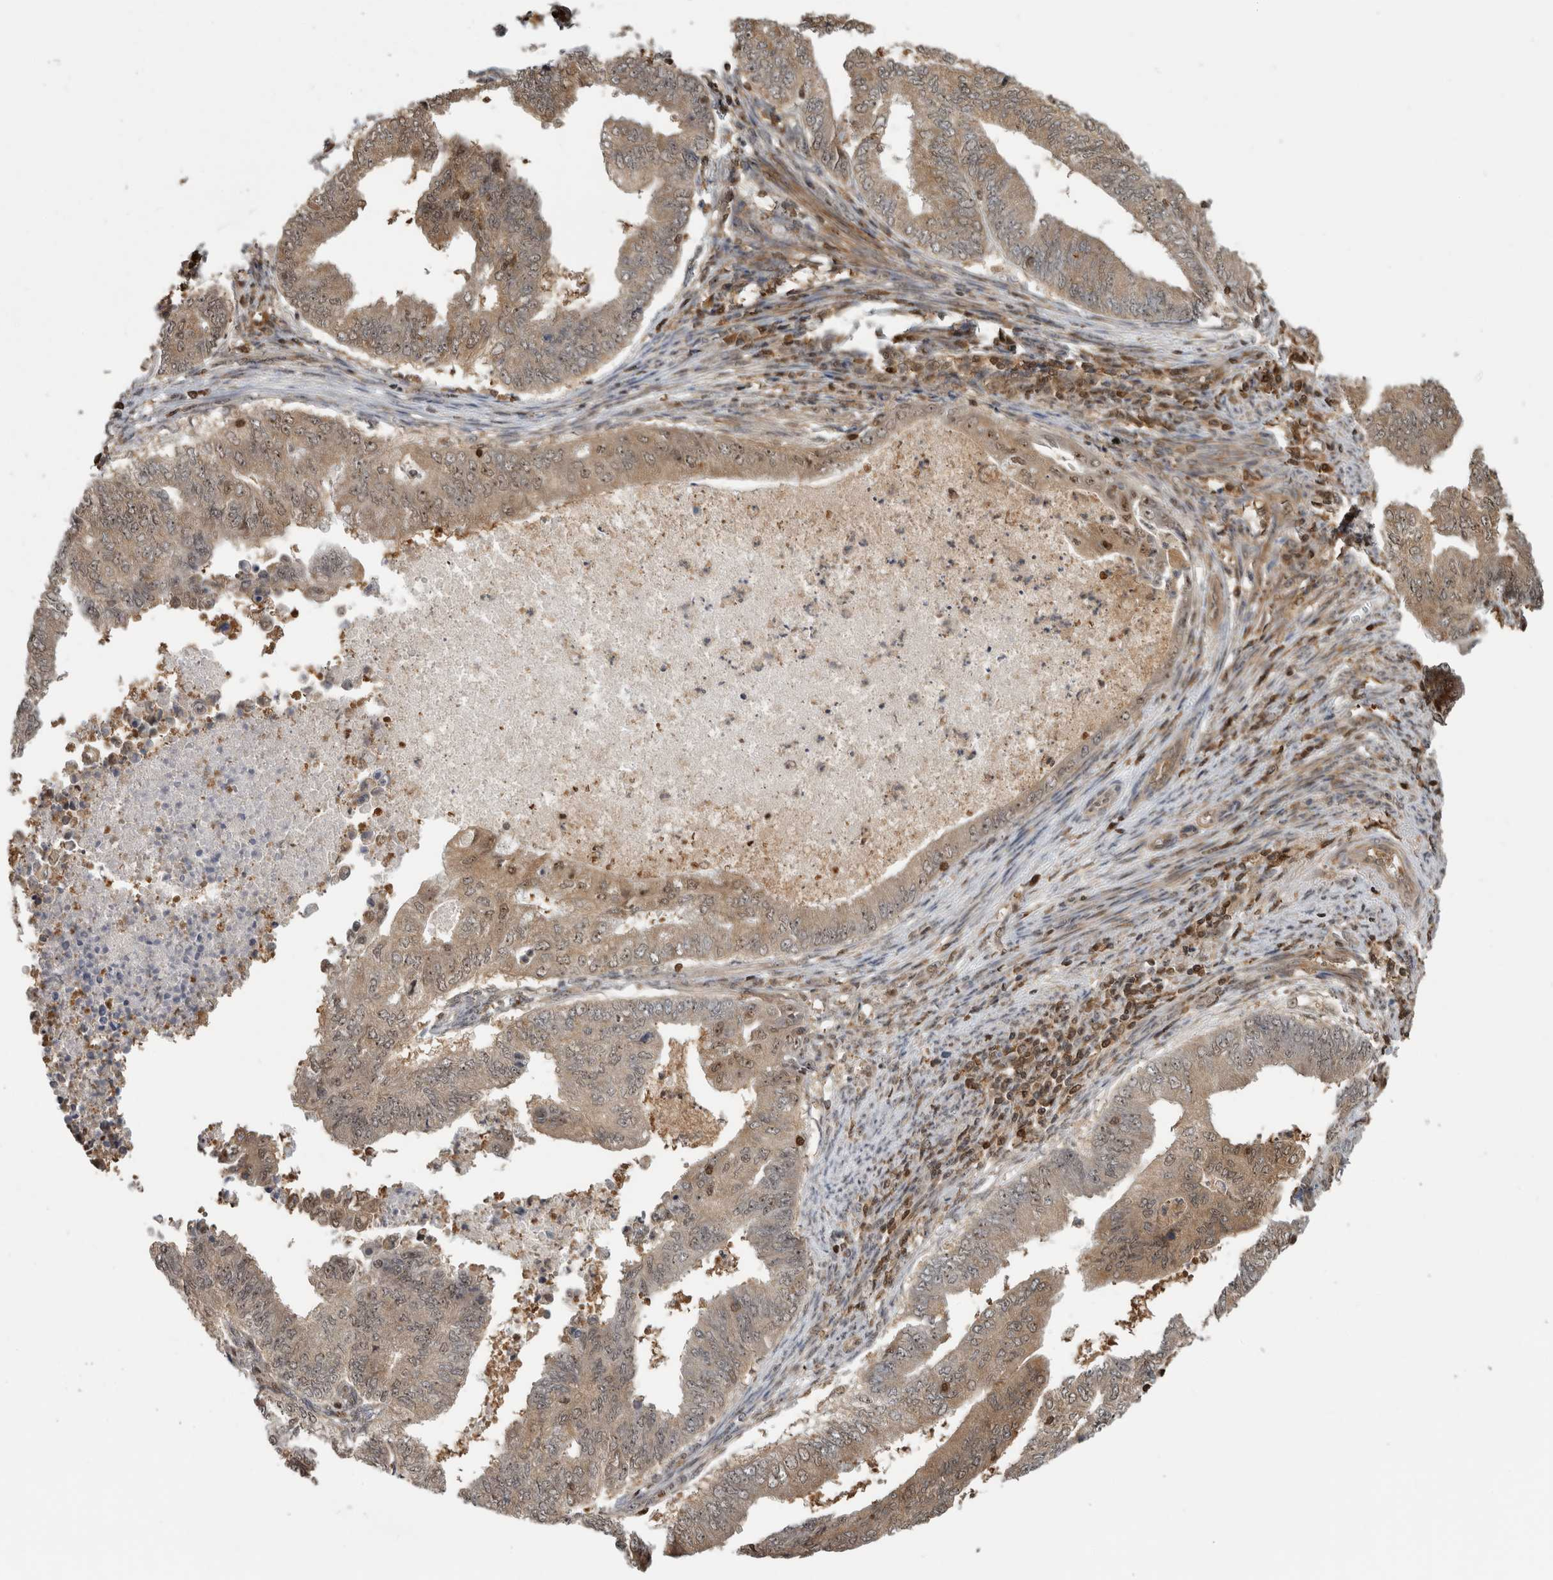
{"staining": {"intensity": "weak", "quantity": ">75%", "location": "cytoplasmic/membranous,nuclear"}, "tissue": "endometrial cancer", "cell_type": "Tumor cells", "image_type": "cancer", "snomed": [{"axis": "morphology", "description": "Polyp, NOS"}, {"axis": "morphology", "description": "Adenocarcinoma, NOS"}, {"axis": "morphology", "description": "Adenoma, NOS"}, {"axis": "topography", "description": "Endometrium"}], "caption": "The photomicrograph displays a brown stain indicating the presence of a protein in the cytoplasmic/membranous and nuclear of tumor cells in adenoma (endometrial). (Brightfield microscopy of DAB IHC at high magnification).", "gene": "TDRD7", "patient": {"sex": "female", "age": 79}}